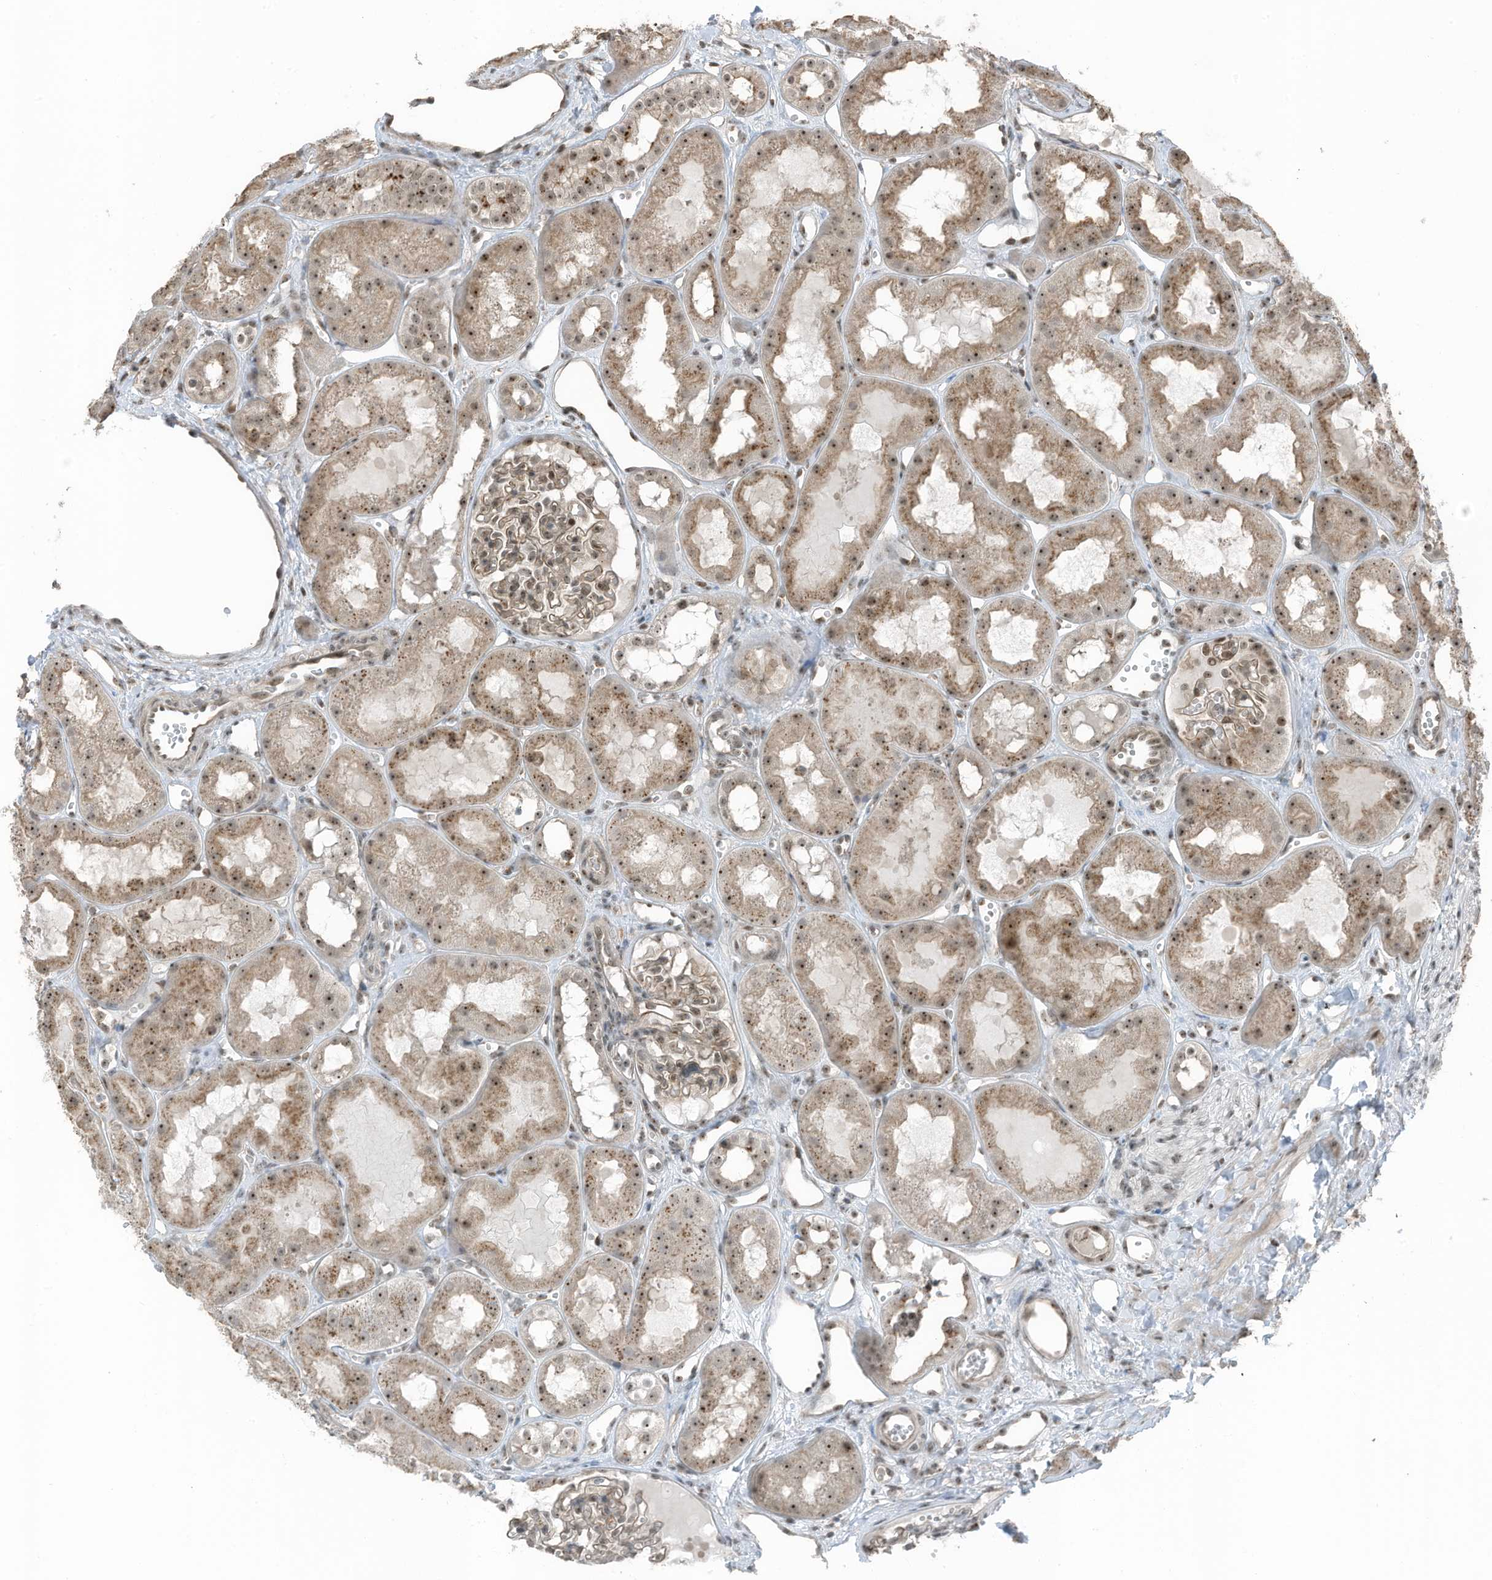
{"staining": {"intensity": "moderate", "quantity": "25%-75%", "location": "cytoplasmic/membranous,nuclear"}, "tissue": "kidney", "cell_type": "Cells in glomeruli", "image_type": "normal", "snomed": [{"axis": "morphology", "description": "Normal tissue, NOS"}, {"axis": "topography", "description": "Kidney"}], "caption": "Immunohistochemistry image of benign kidney: human kidney stained using immunohistochemistry exhibits medium levels of moderate protein expression localized specifically in the cytoplasmic/membranous,nuclear of cells in glomeruli, appearing as a cytoplasmic/membranous,nuclear brown color.", "gene": "UTP3", "patient": {"sex": "male", "age": 16}}